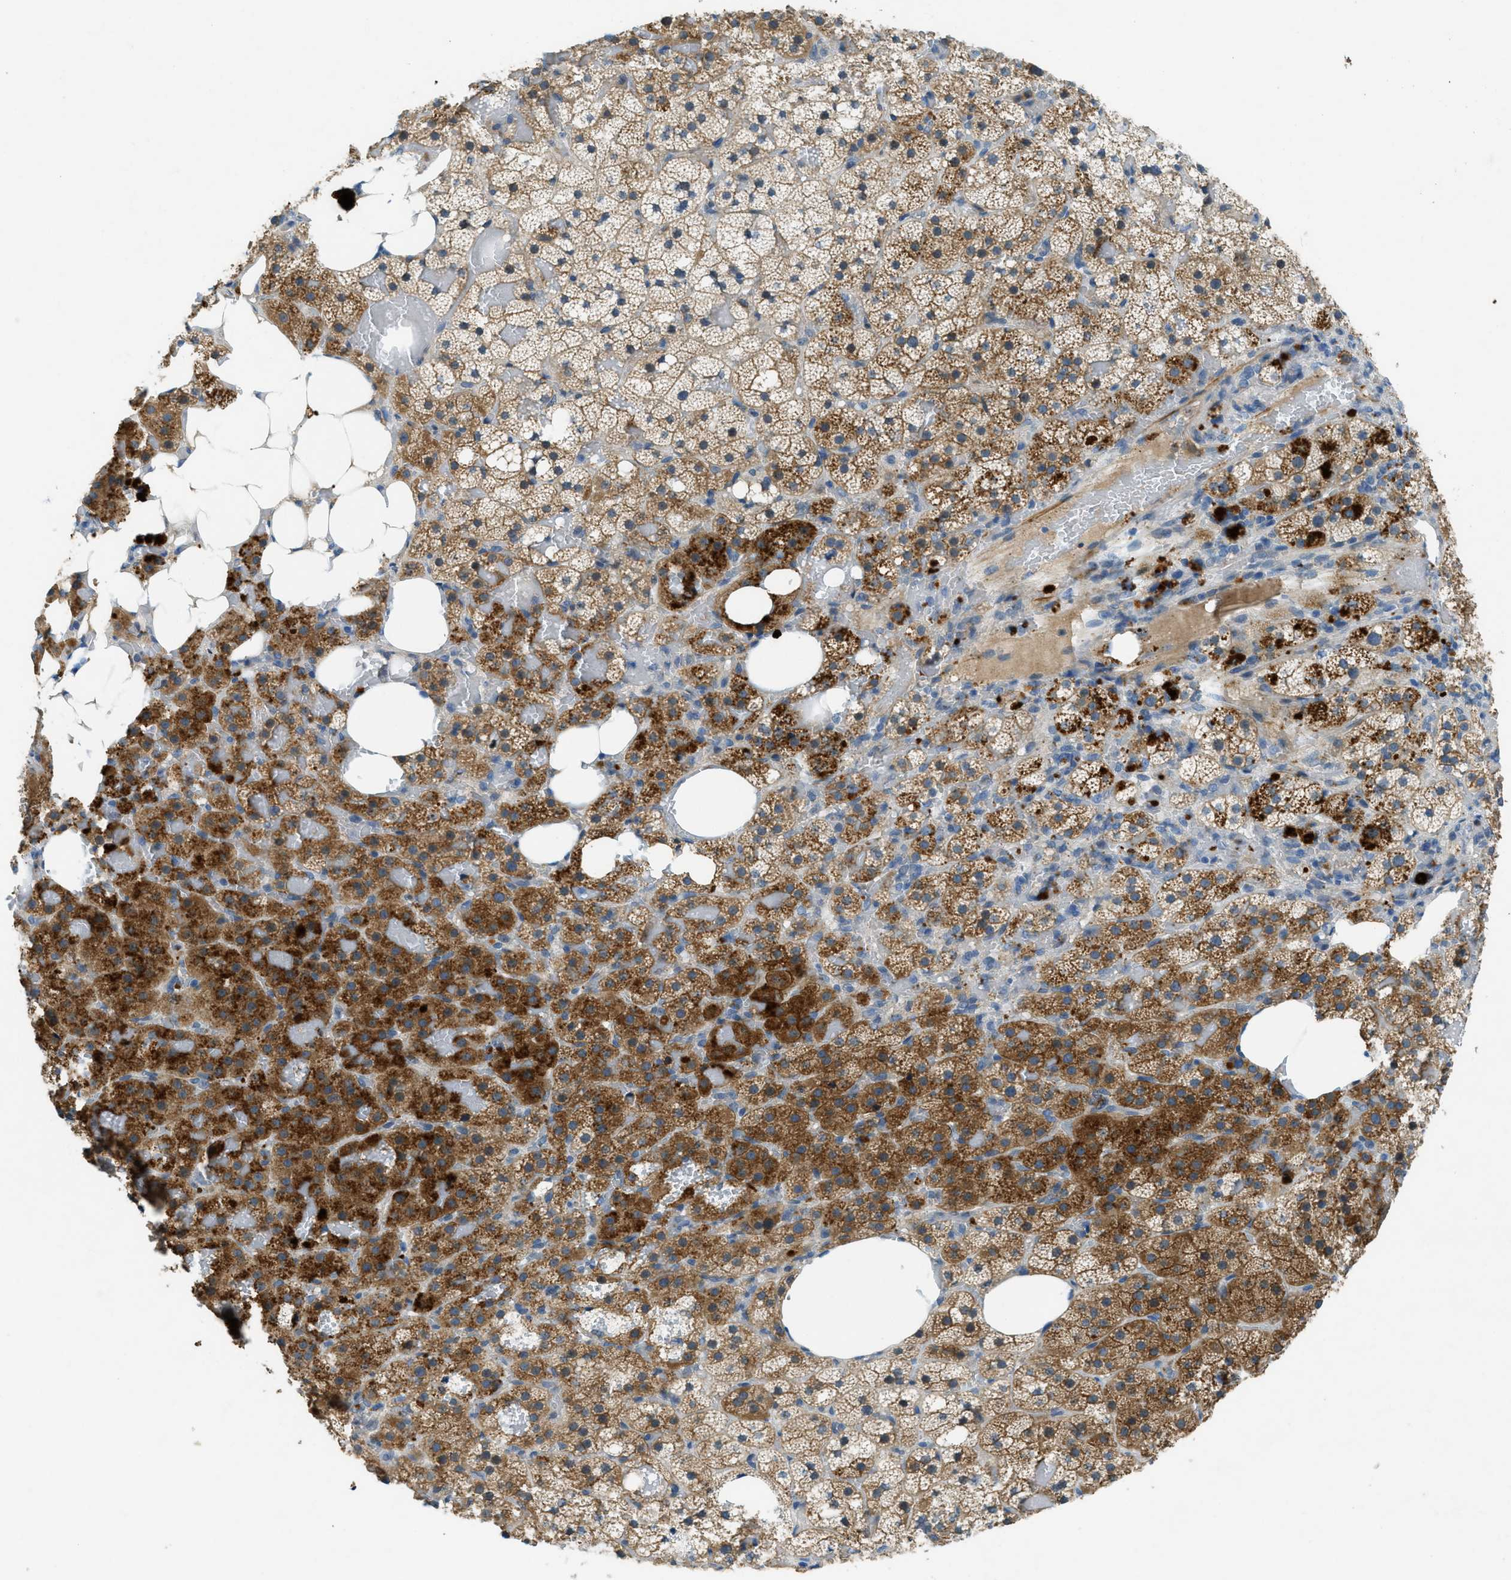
{"staining": {"intensity": "strong", "quantity": "25%-75%", "location": "cytoplasmic/membranous"}, "tissue": "adrenal gland", "cell_type": "Glandular cells", "image_type": "normal", "snomed": [{"axis": "morphology", "description": "Normal tissue, NOS"}, {"axis": "topography", "description": "Adrenal gland"}], "caption": "This image displays immunohistochemistry (IHC) staining of normal human adrenal gland, with high strong cytoplasmic/membranous positivity in approximately 25%-75% of glandular cells.", "gene": "SNX14", "patient": {"sex": "female", "age": 59}}